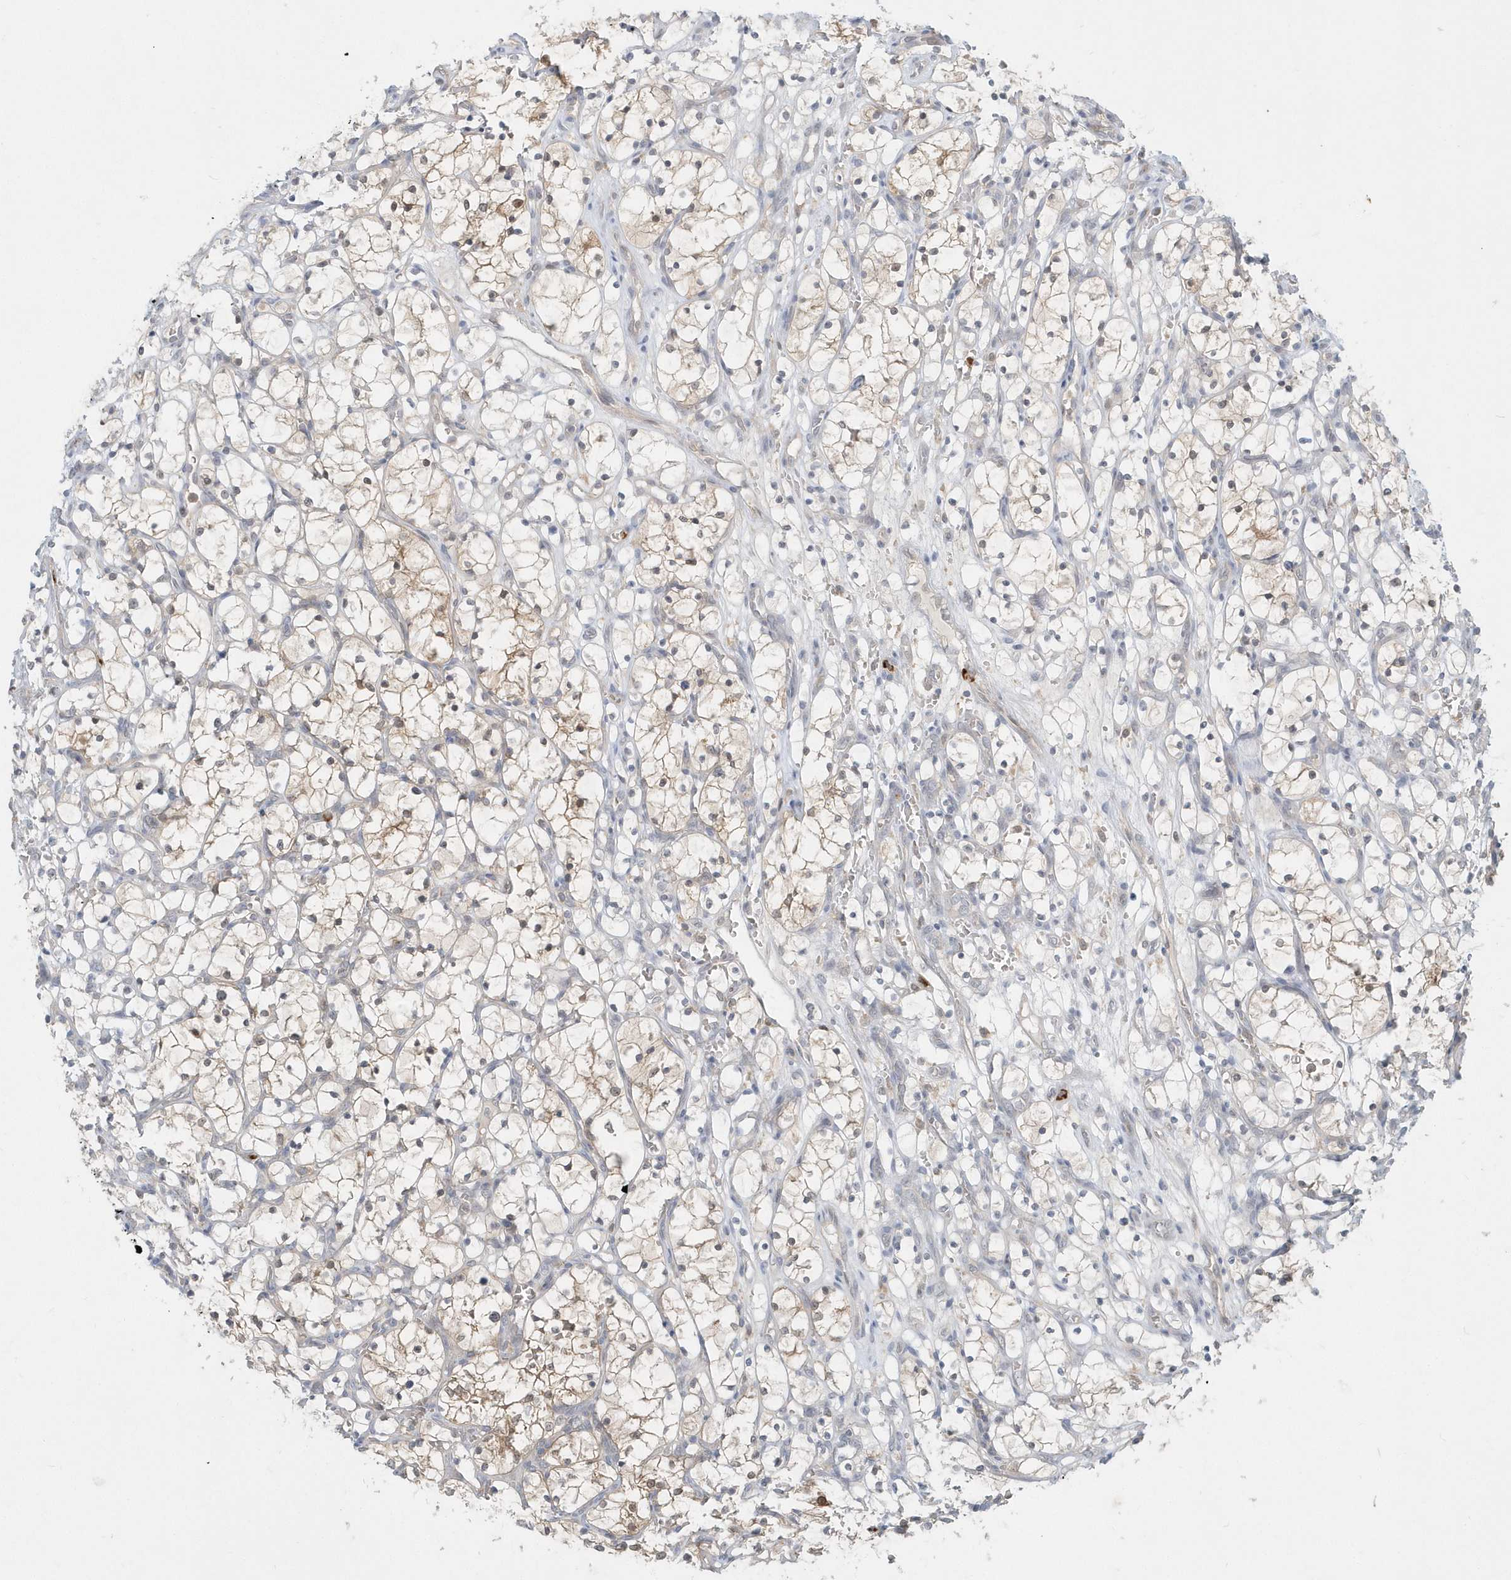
{"staining": {"intensity": "moderate", "quantity": "<25%", "location": "cytoplasmic/membranous"}, "tissue": "renal cancer", "cell_type": "Tumor cells", "image_type": "cancer", "snomed": [{"axis": "morphology", "description": "Adenocarcinoma, NOS"}, {"axis": "topography", "description": "Kidney"}], "caption": "Brown immunohistochemical staining in renal cancer displays moderate cytoplasmic/membranous expression in approximately <25% of tumor cells. (DAB (3,3'-diaminobenzidine) = brown stain, brightfield microscopy at high magnification).", "gene": "RNF7", "patient": {"sex": "female", "age": 69}}